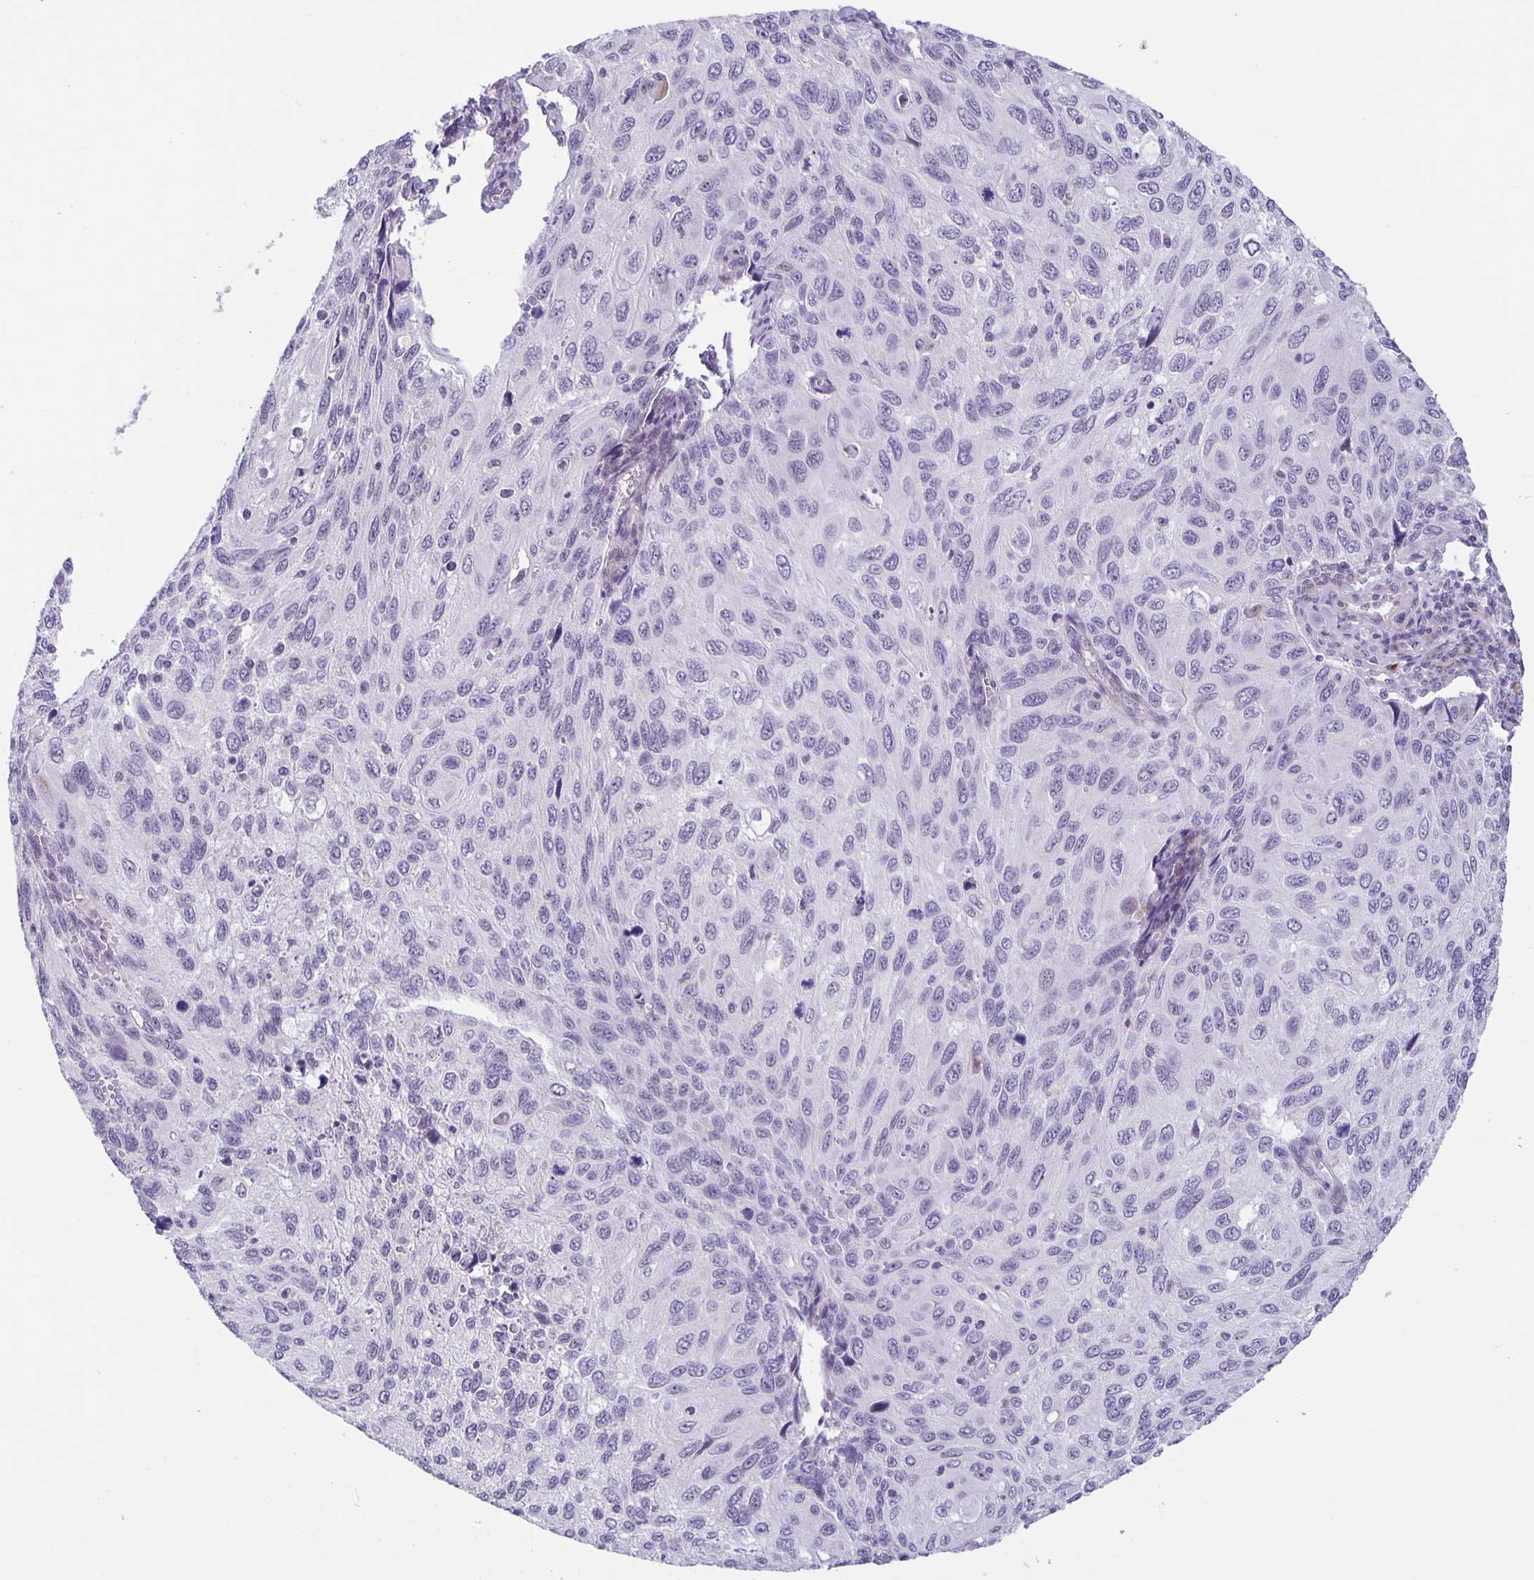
{"staining": {"intensity": "negative", "quantity": "none", "location": "none"}, "tissue": "cervical cancer", "cell_type": "Tumor cells", "image_type": "cancer", "snomed": [{"axis": "morphology", "description": "Squamous cell carcinoma, NOS"}, {"axis": "topography", "description": "Cervix"}], "caption": "High magnification brightfield microscopy of cervical cancer (squamous cell carcinoma) stained with DAB (brown) and counterstained with hematoxylin (blue): tumor cells show no significant expression. (Stains: DAB immunohistochemistry with hematoxylin counter stain, Microscopy: brightfield microscopy at high magnification).", "gene": "PHRF1", "patient": {"sex": "female", "age": 70}}